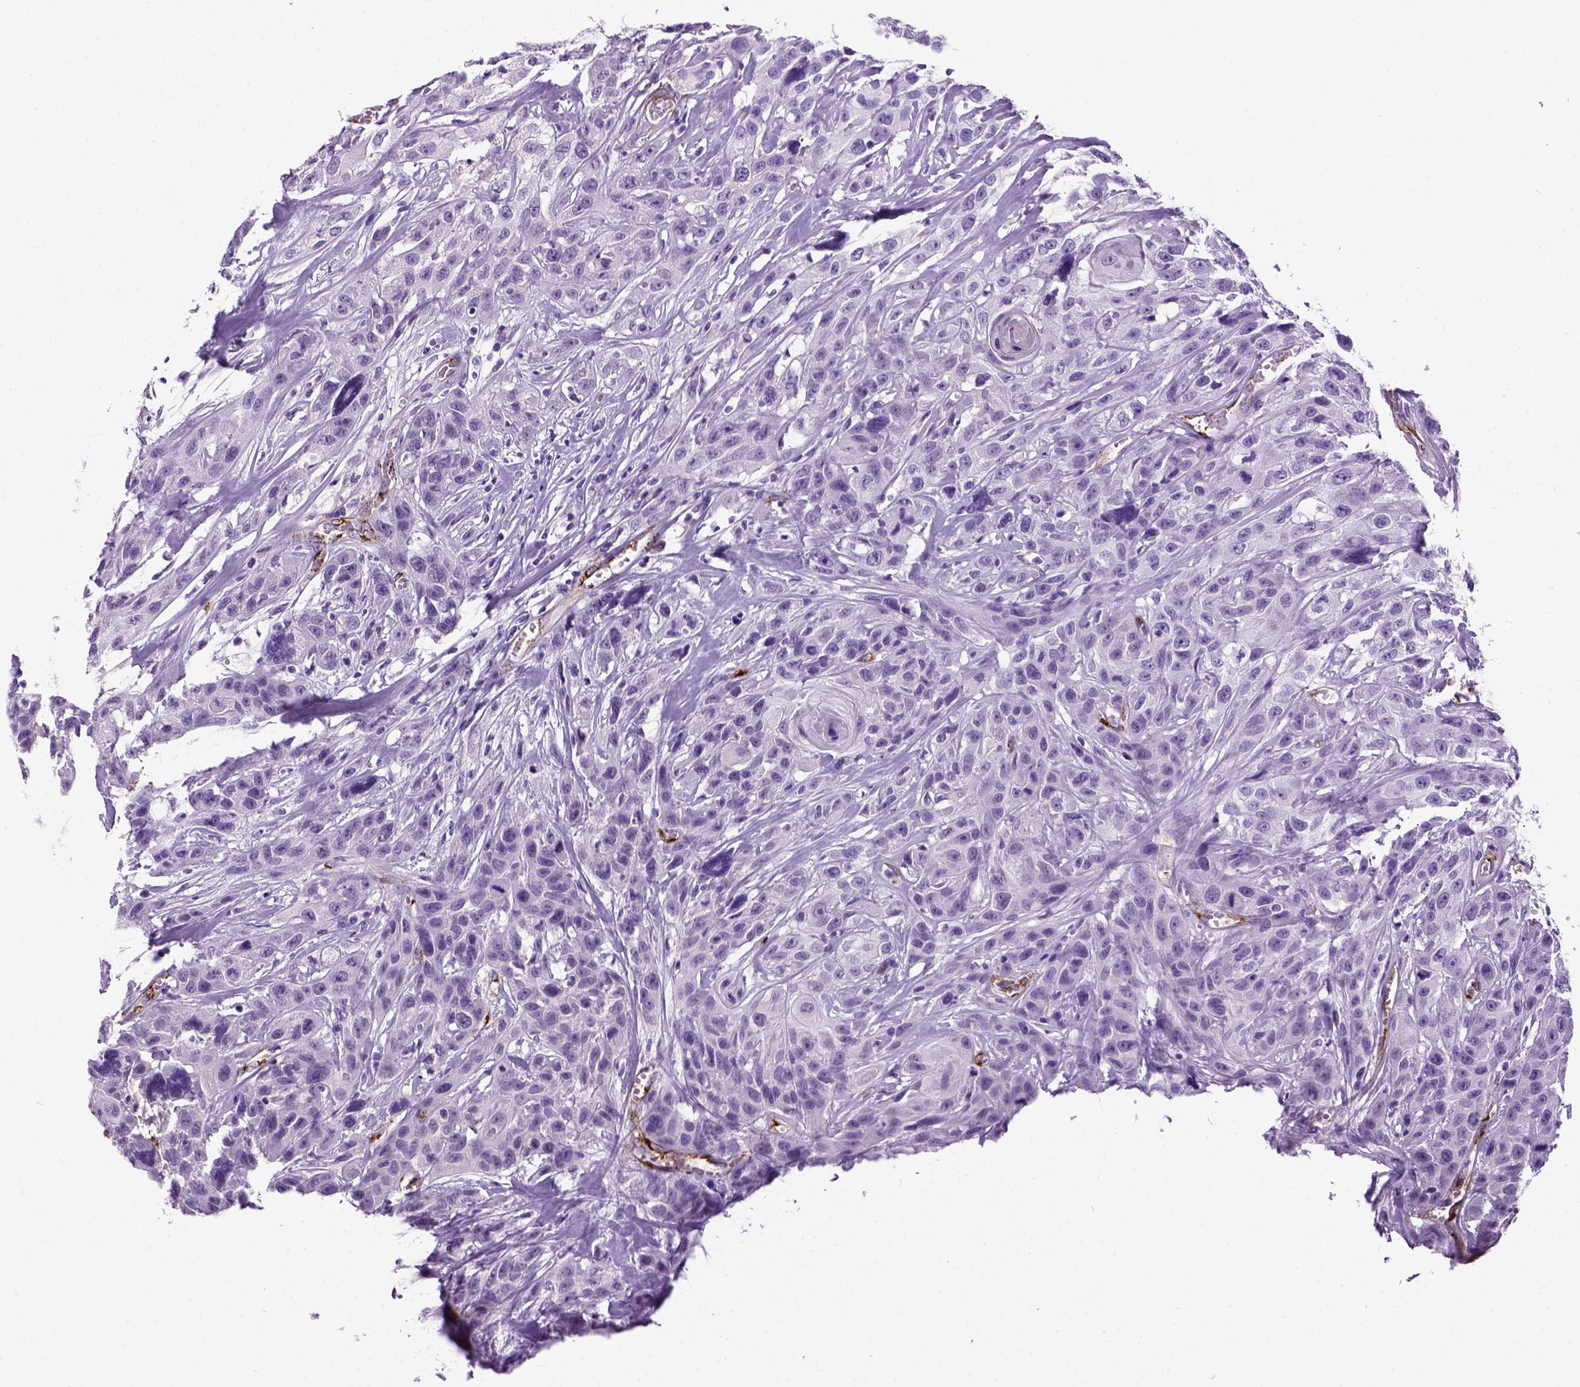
{"staining": {"intensity": "negative", "quantity": "none", "location": "none"}, "tissue": "head and neck cancer", "cell_type": "Tumor cells", "image_type": "cancer", "snomed": [{"axis": "morphology", "description": "Squamous cell carcinoma, NOS"}, {"axis": "topography", "description": "Head-Neck"}], "caption": "The image reveals no significant positivity in tumor cells of head and neck cancer. (DAB (3,3'-diaminobenzidine) IHC visualized using brightfield microscopy, high magnification).", "gene": "VWF", "patient": {"sex": "male", "age": 57}}